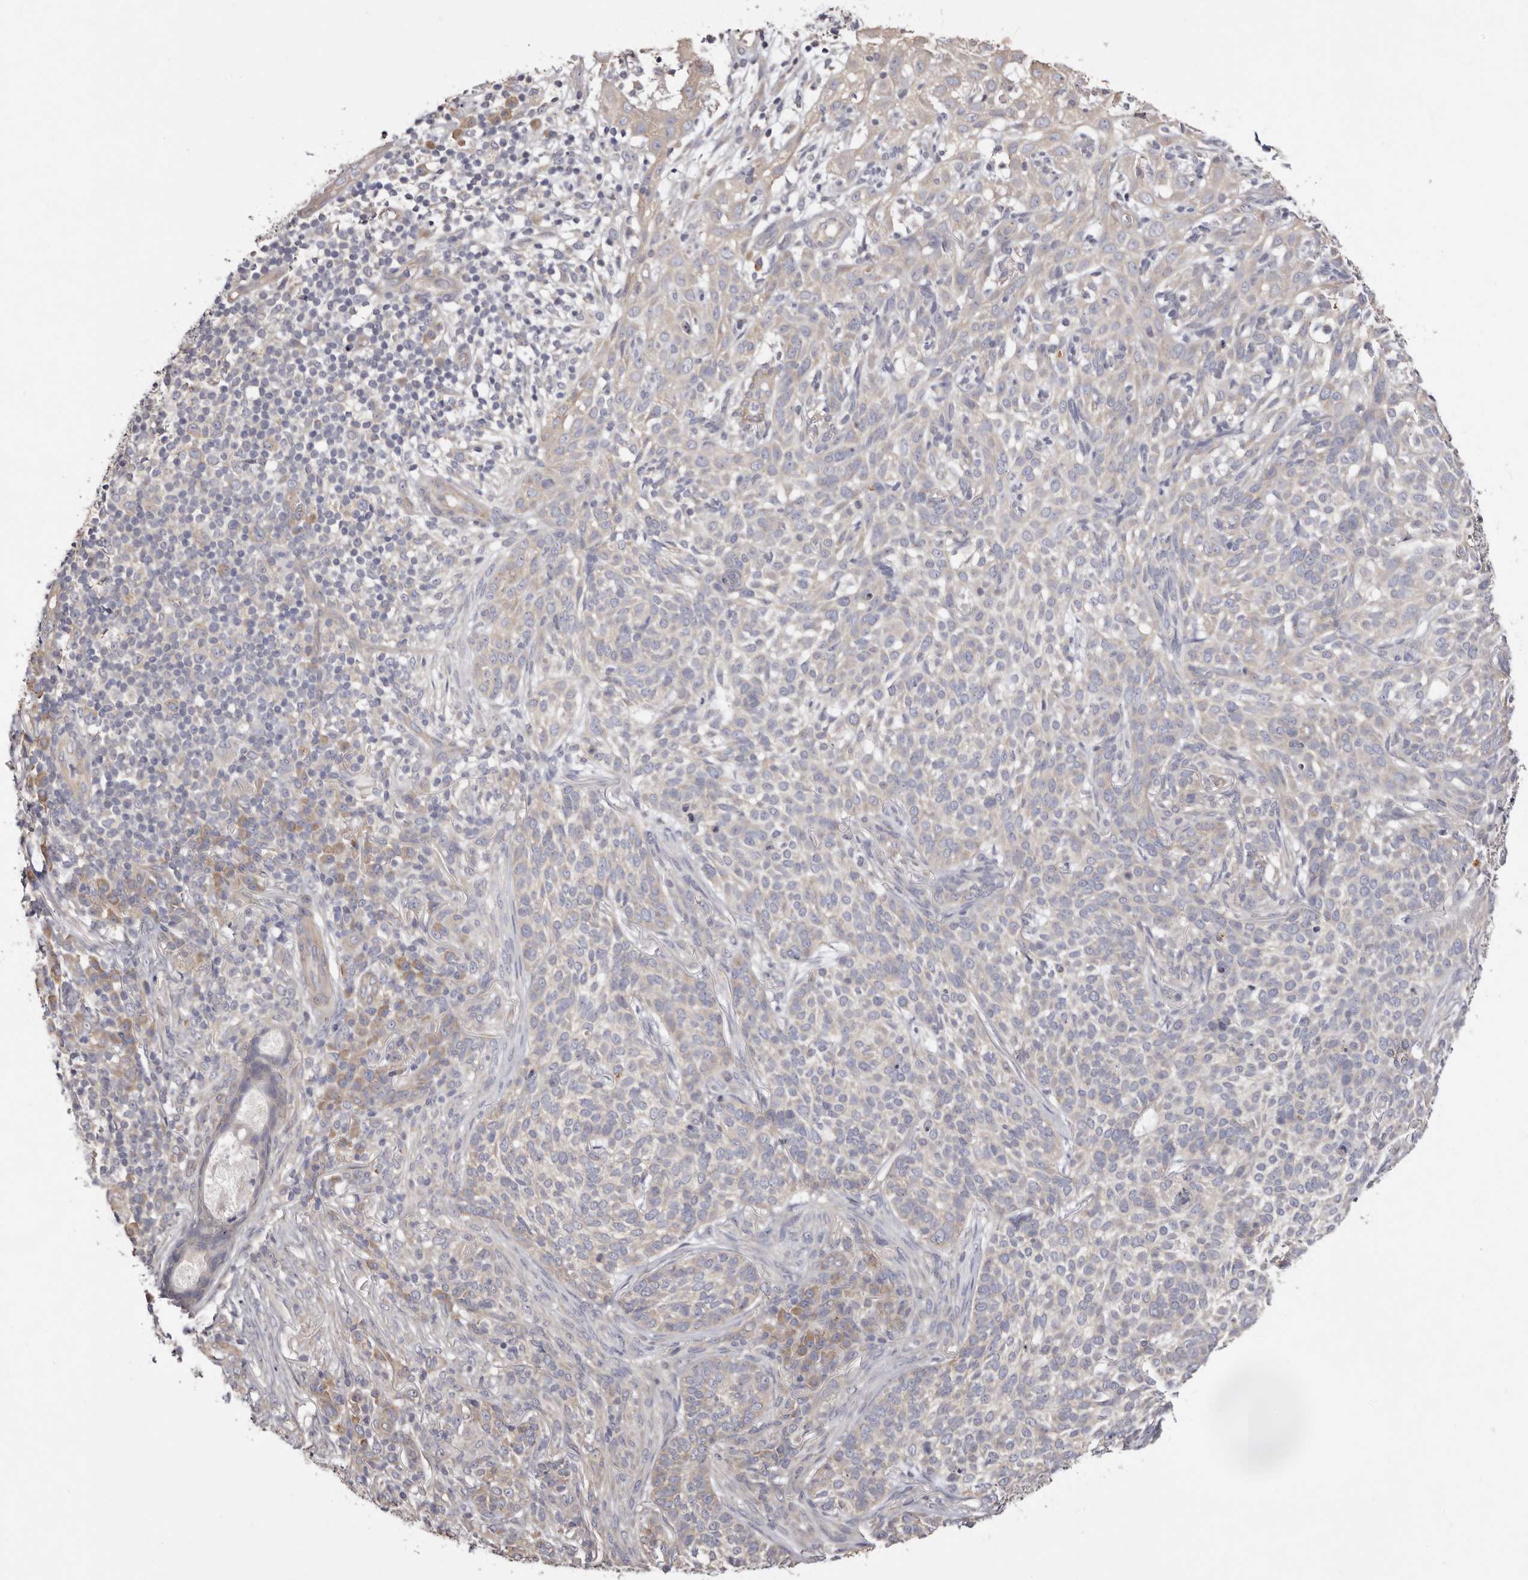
{"staining": {"intensity": "weak", "quantity": "<25%", "location": "cytoplasmic/membranous"}, "tissue": "skin cancer", "cell_type": "Tumor cells", "image_type": "cancer", "snomed": [{"axis": "morphology", "description": "Basal cell carcinoma"}, {"axis": "topography", "description": "Skin"}], "caption": "DAB immunohistochemical staining of human skin cancer (basal cell carcinoma) demonstrates no significant staining in tumor cells. (IHC, brightfield microscopy, high magnification).", "gene": "FAM167B", "patient": {"sex": "female", "age": 64}}